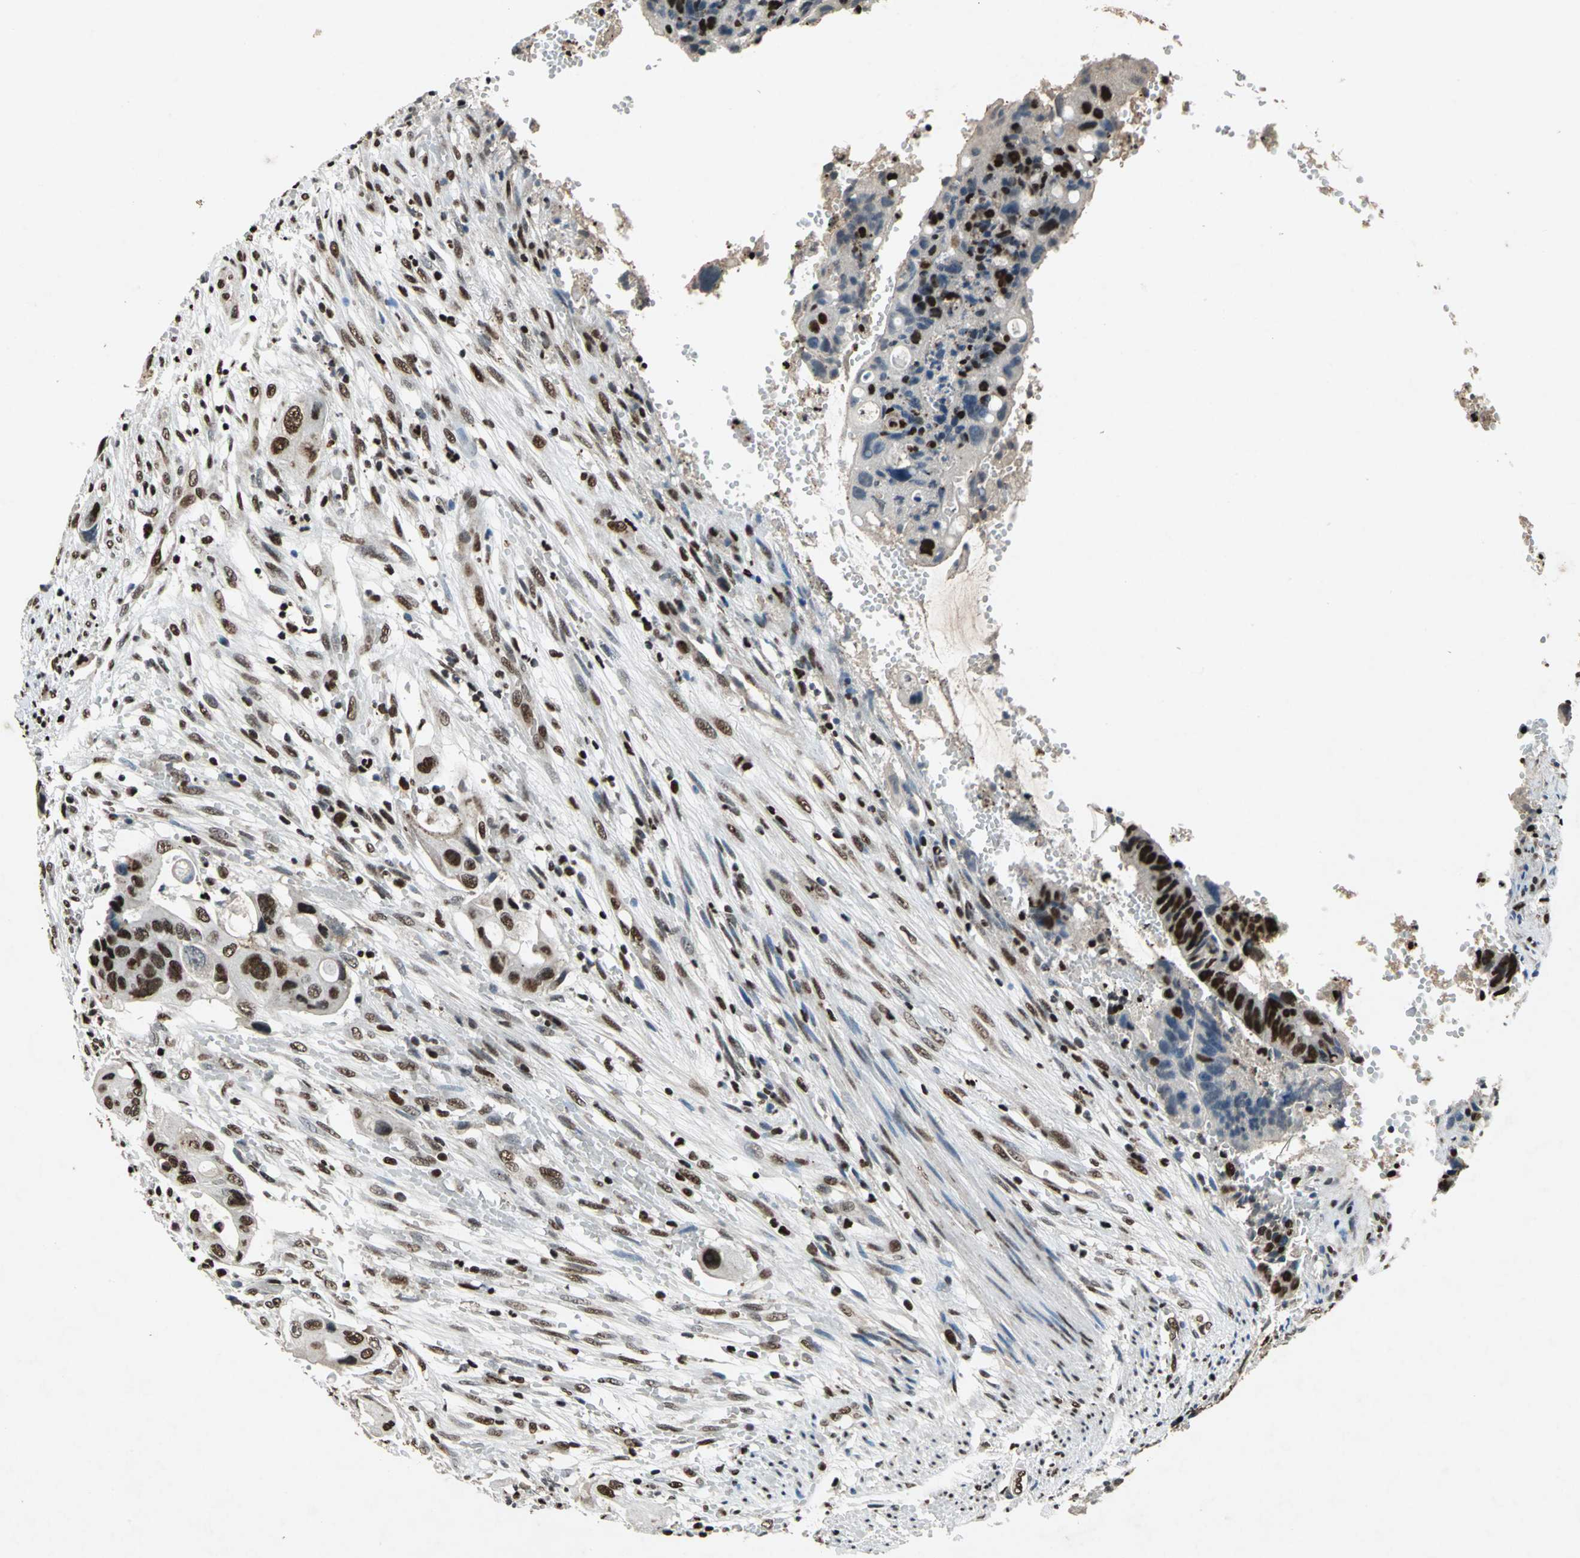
{"staining": {"intensity": "strong", "quantity": ">75%", "location": "nuclear"}, "tissue": "colorectal cancer", "cell_type": "Tumor cells", "image_type": "cancer", "snomed": [{"axis": "morphology", "description": "Adenocarcinoma, NOS"}, {"axis": "topography", "description": "Colon"}], "caption": "The image demonstrates staining of colorectal cancer, revealing strong nuclear protein positivity (brown color) within tumor cells.", "gene": "ANP32A", "patient": {"sex": "female", "age": 57}}